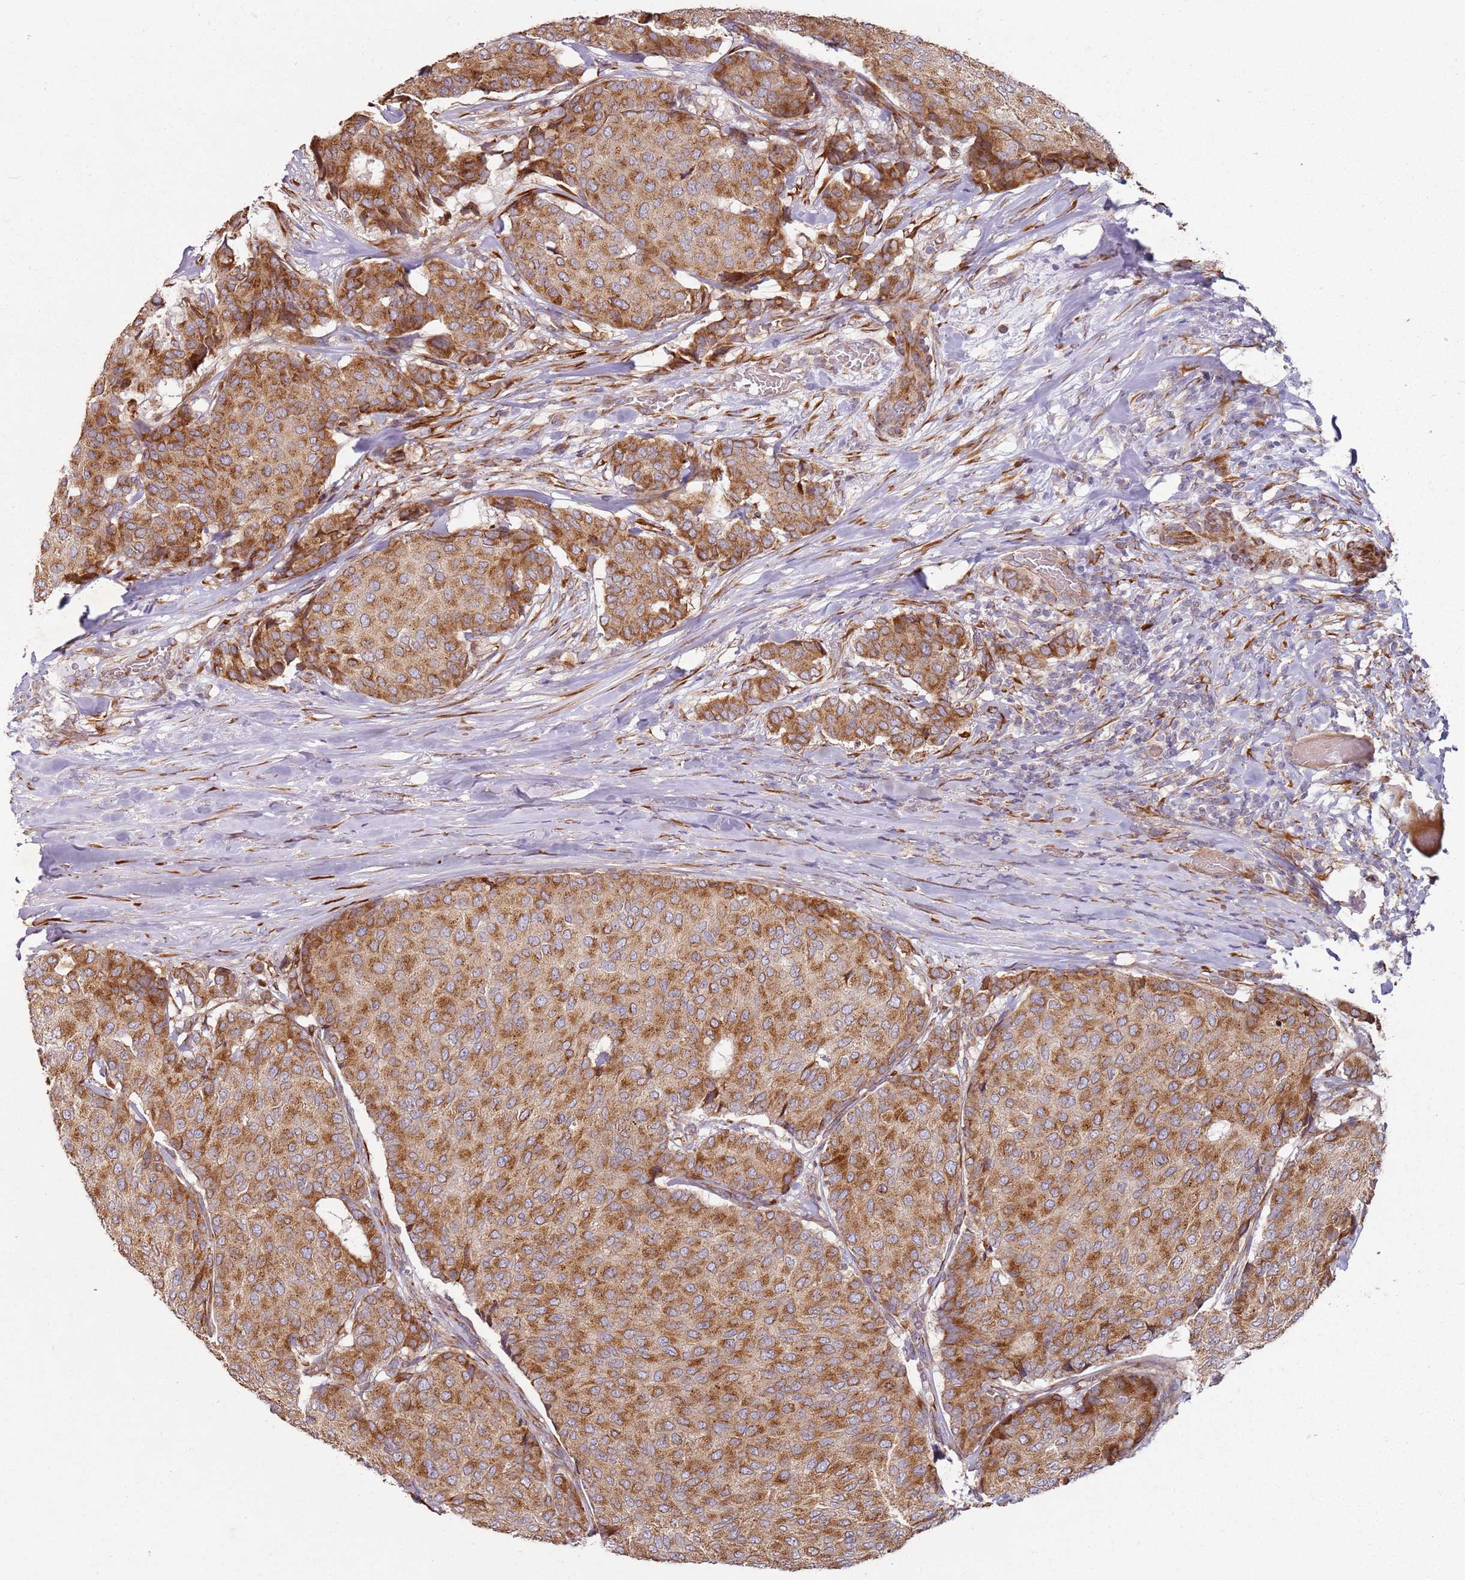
{"staining": {"intensity": "moderate", "quantity": ">75%", "location": "cytoplasmic/membranous"}, "tissue": "breast cancer", "cell_type": "Tumor cells", "image_type": "cancer", "snomed": [{"axis": "morphology", "description": "Duct carcinoma"}, {"axis": "topography", "description": "Breast"}], "caption": "The image exhibits a brown stain indicating the presence of a protein in the cytoplasmic/membranous of tumor cells in breast cancer. (IHC, brightfield microscopy, high magnification).", "gene": "ARFRP1", "patient": {"sex": "female", "age": 75}}